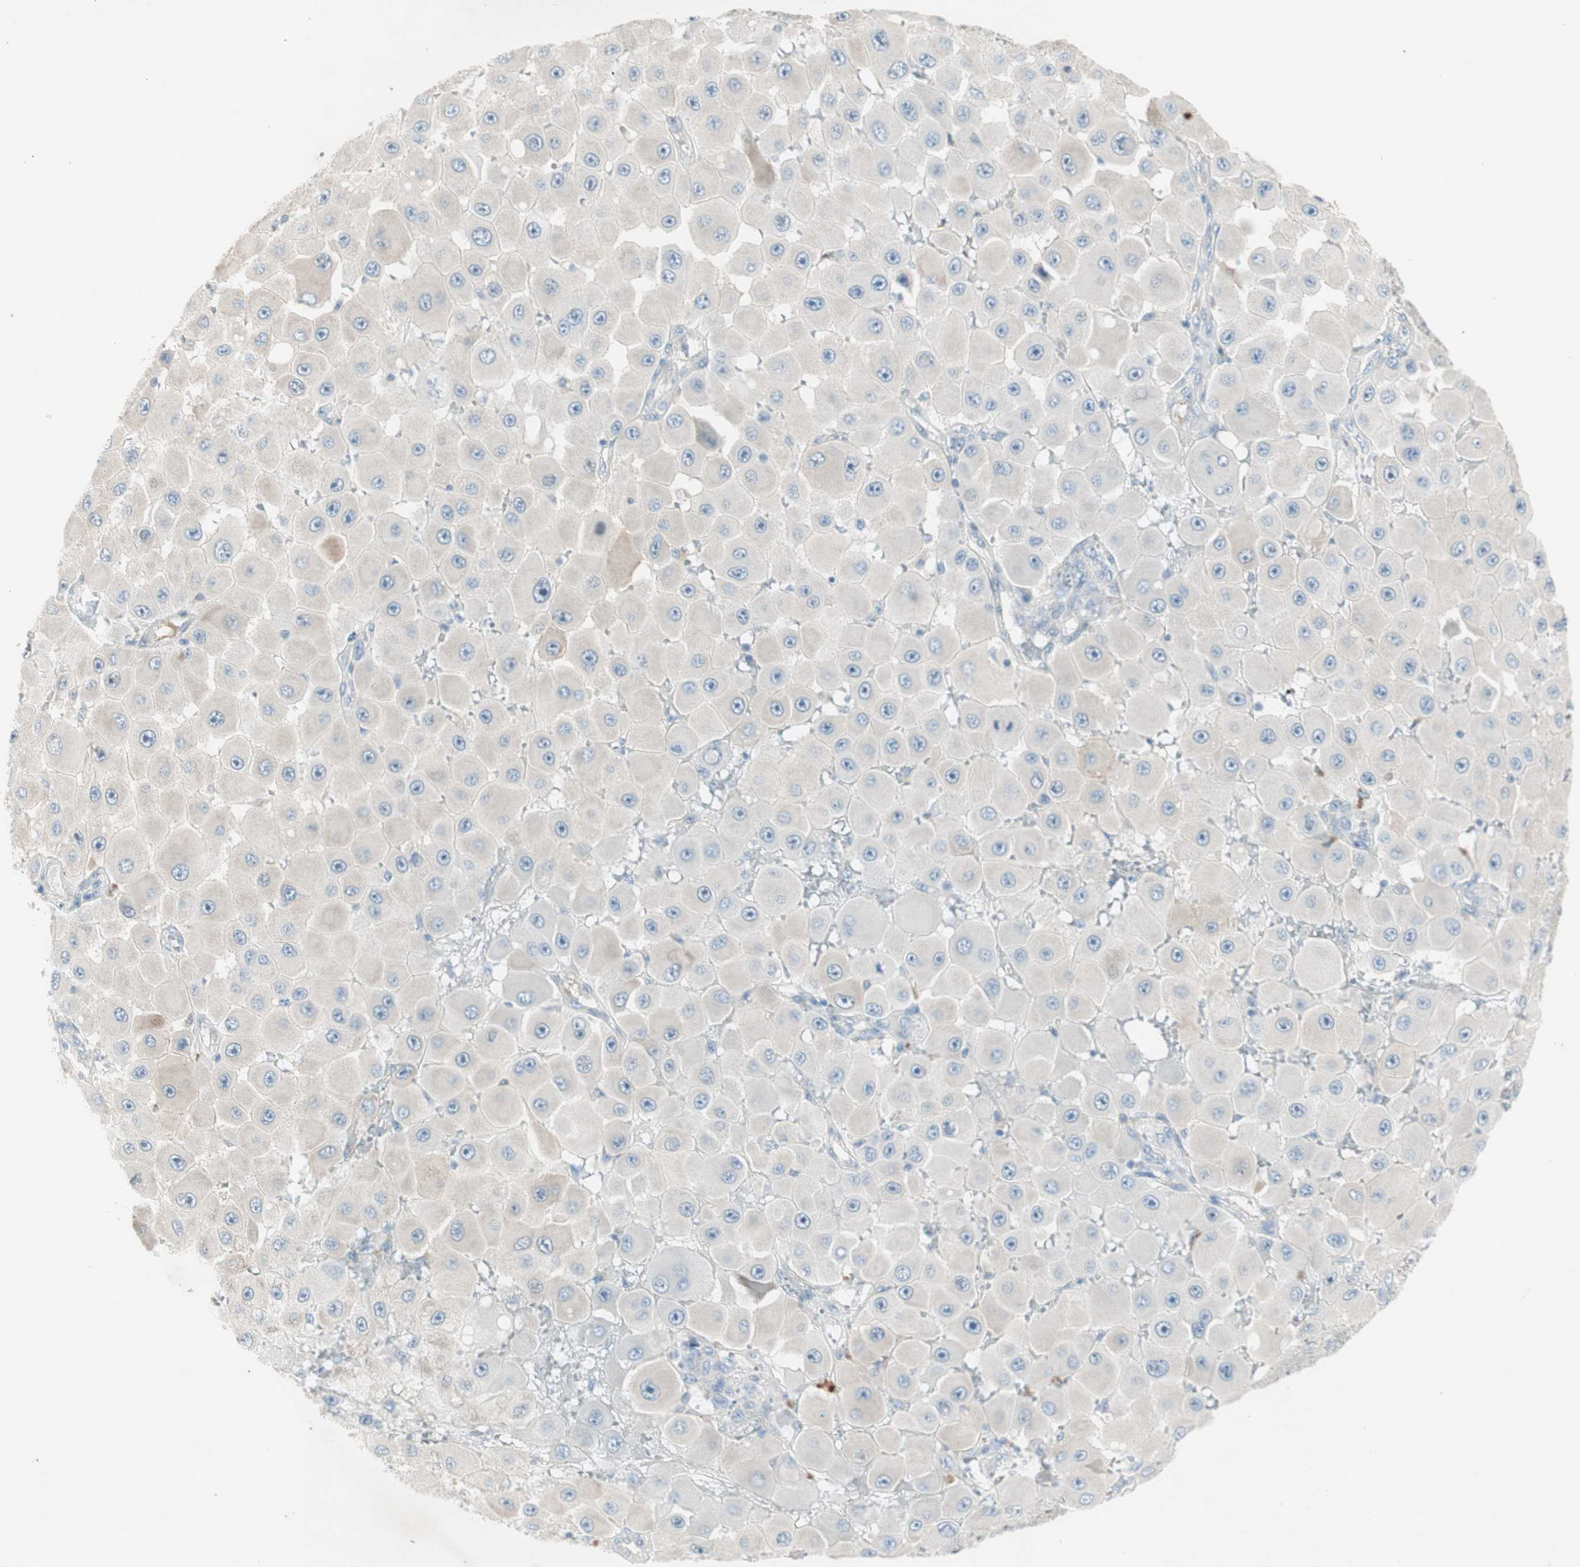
{"staining": {"intensity": "weak", "quantity": "<25%", "location": "cytoplasmic/membranous"}, "tissue": "melanoma", "cell_type": "Tumor cells", "image_type": "cancer", "snomed": [{"axis": "morphology", "description": "Malignant melanoma, NOS"}, {"axis": "topography", "description": "Skin"}], "caption": "This is an immunohistochemistry (IHC) photomicrograph of human malignant melanoma. There is no expression in tumor cells.", "gene": "MAPRE3", "patient": {"sex": "female", "age": 81}}